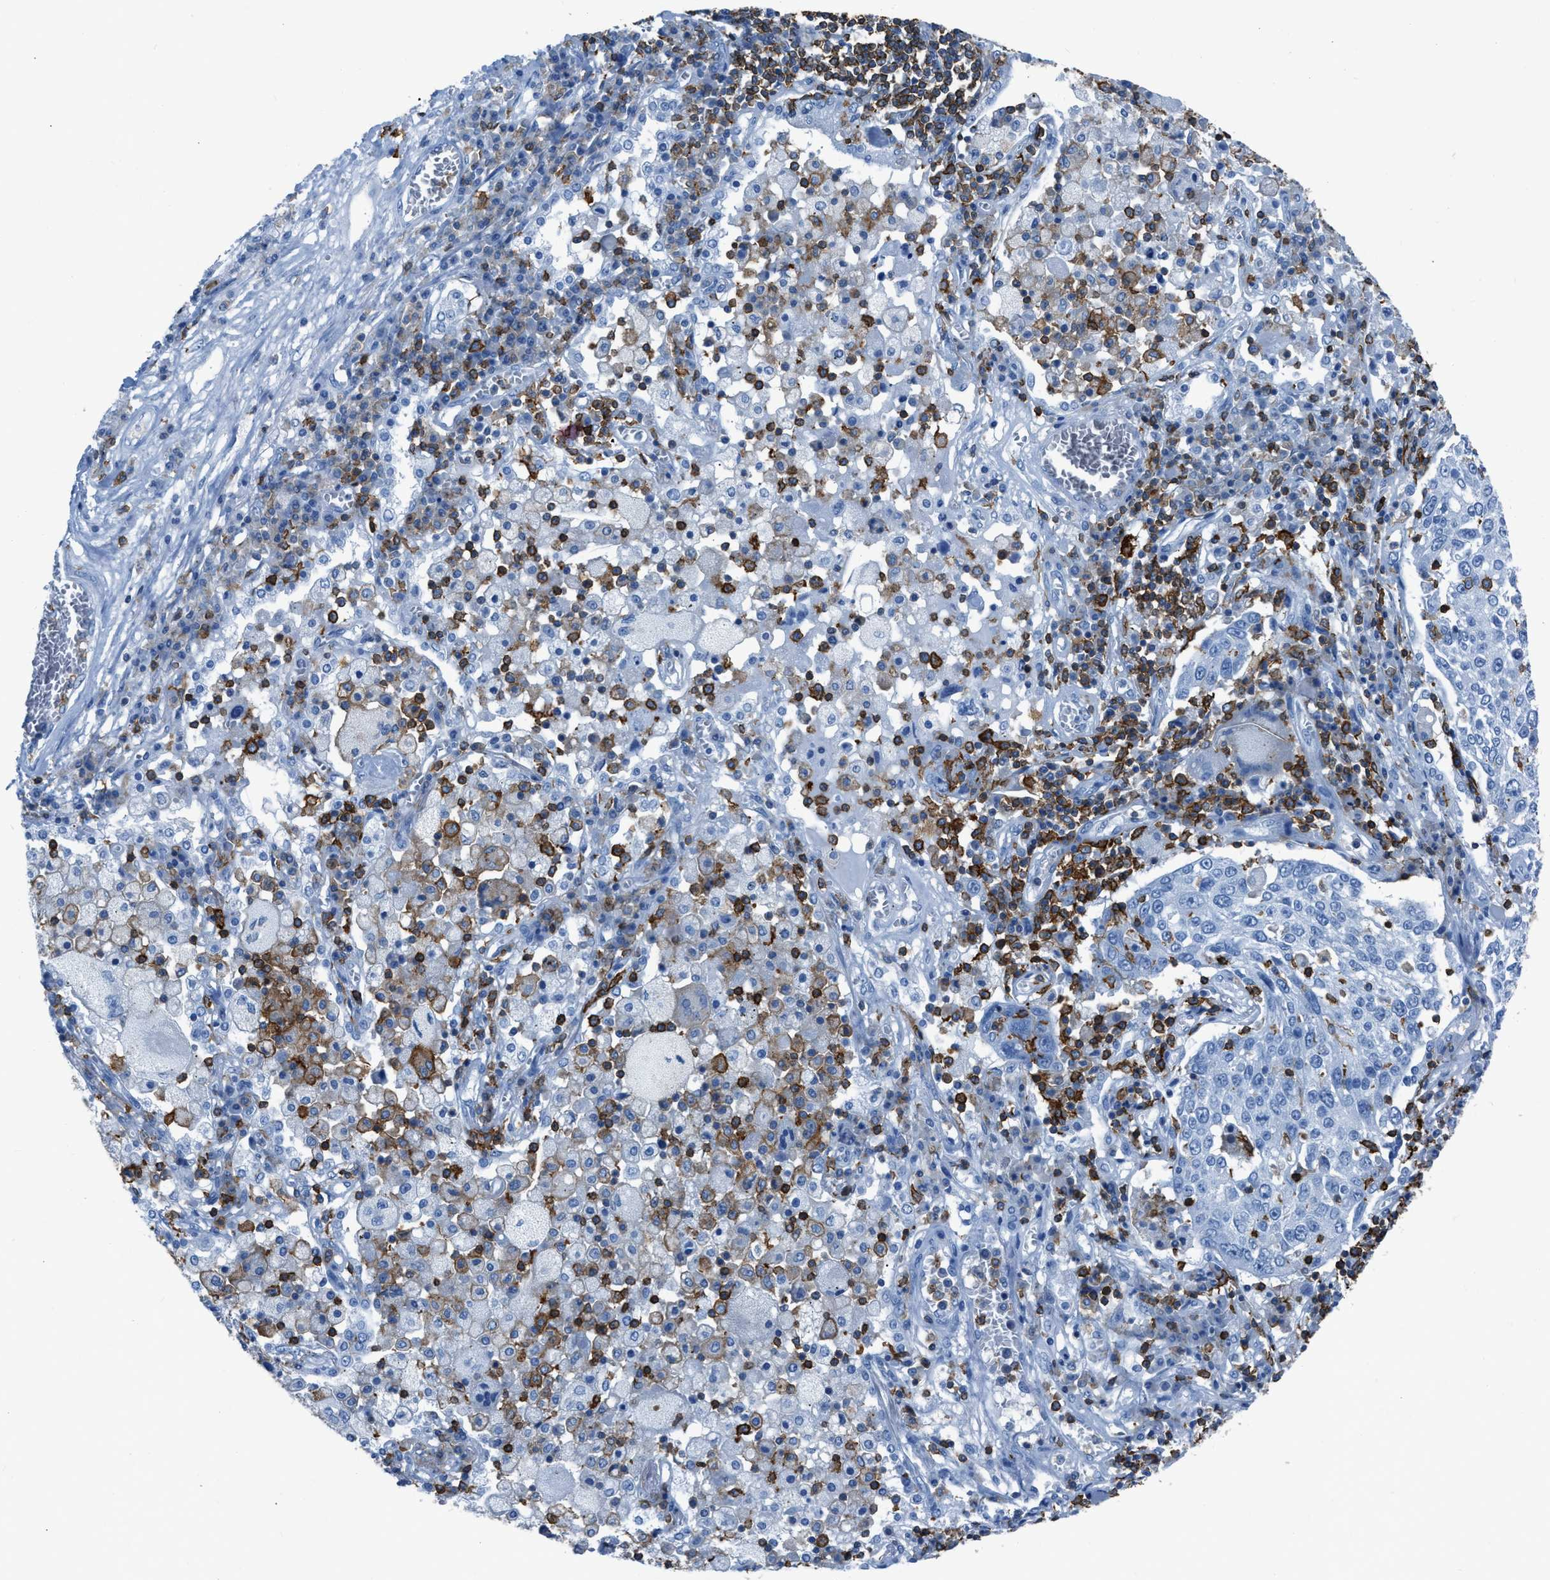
{"staining": {"intensity": "negative", "quantity": "none", "location": "none"}, "tissue": "lung cancer", "cell_type": "Tumor cells", "image_type": "cancer", "snomed": [{"axis": "morphology", "description": "Squamous cell carcinoma, NOS"}, {"axis": "topography", "description": "Lung"}], "caption": "DAB (3,3'-diaminobenzidine) immunohistochemical staining of human lung cancer (squamous cell carcinoma) exhibits no significant expression in tumor cells. The staining is performed using DAB brown chromogen with nuclei counter-stained in using hematoxylin.", "gene": "LSP1", "patient": {"sex": "male", "age": 65}}